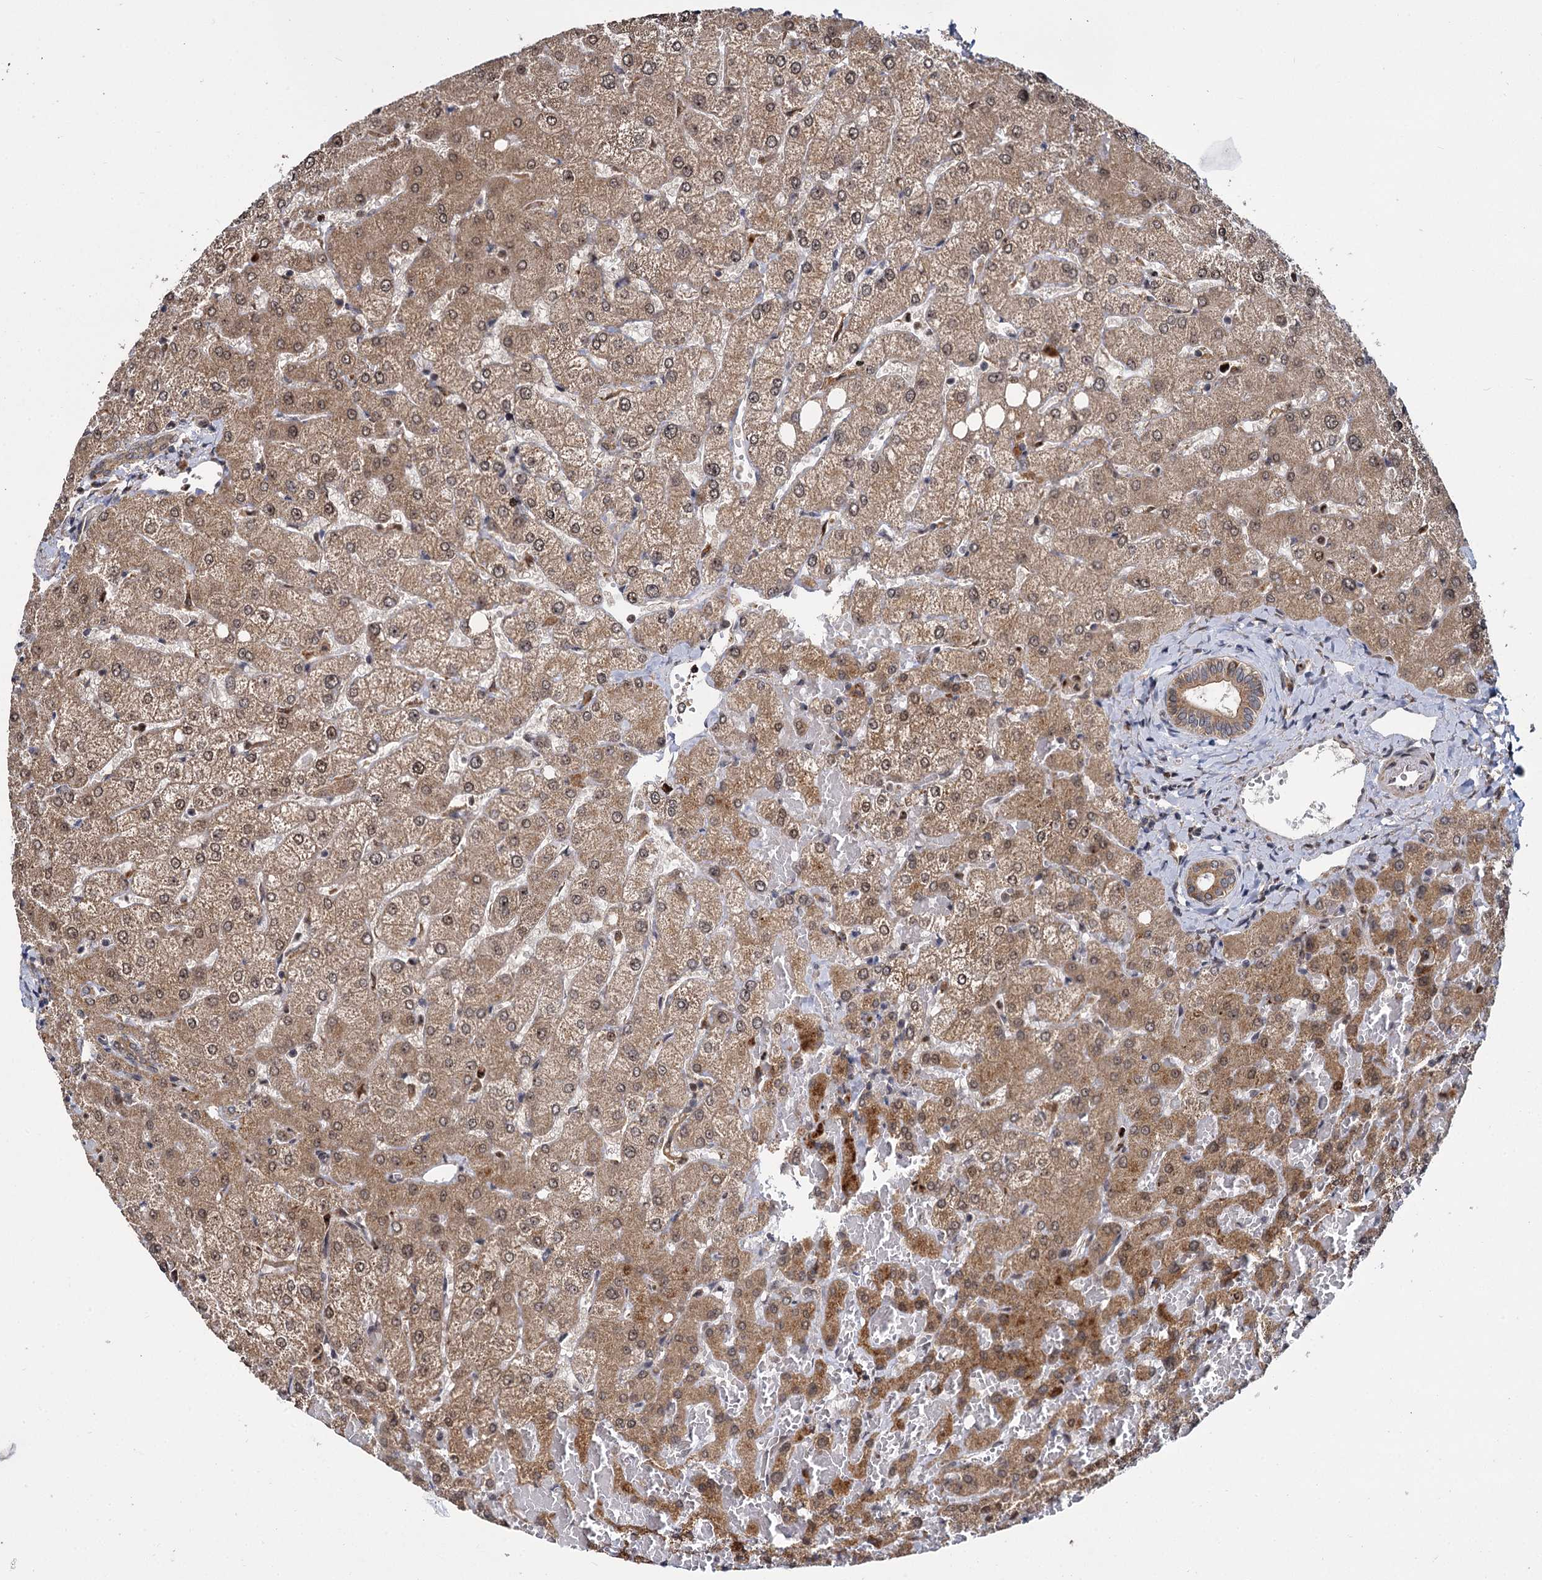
{"staining": {"intensity": "moderate", "quantity": ">75%", "location": "cytoplasmic/membranous,nuclear"}, "tissue": "liver", "cell_type": "Cholangiocytes", "image_type": "normal", "snomed": [{"axis": "morphology", "description": "Normal tissue, NOS"}, {"axis": "topography", "description": "Liver"}], "caption": "Brown immunohistochemical staining in unremarkable human liver exhibits moderate cytoplasmic/membranous,nuclear expression in about >75% of cholangiocytes. (Stains: DAB in brown, nuclei in blue, Microscopy: brightfield microscopy at high magnification).", "gene": "GAL3ST4", "patient": {"sex": "female", "age": 54}}